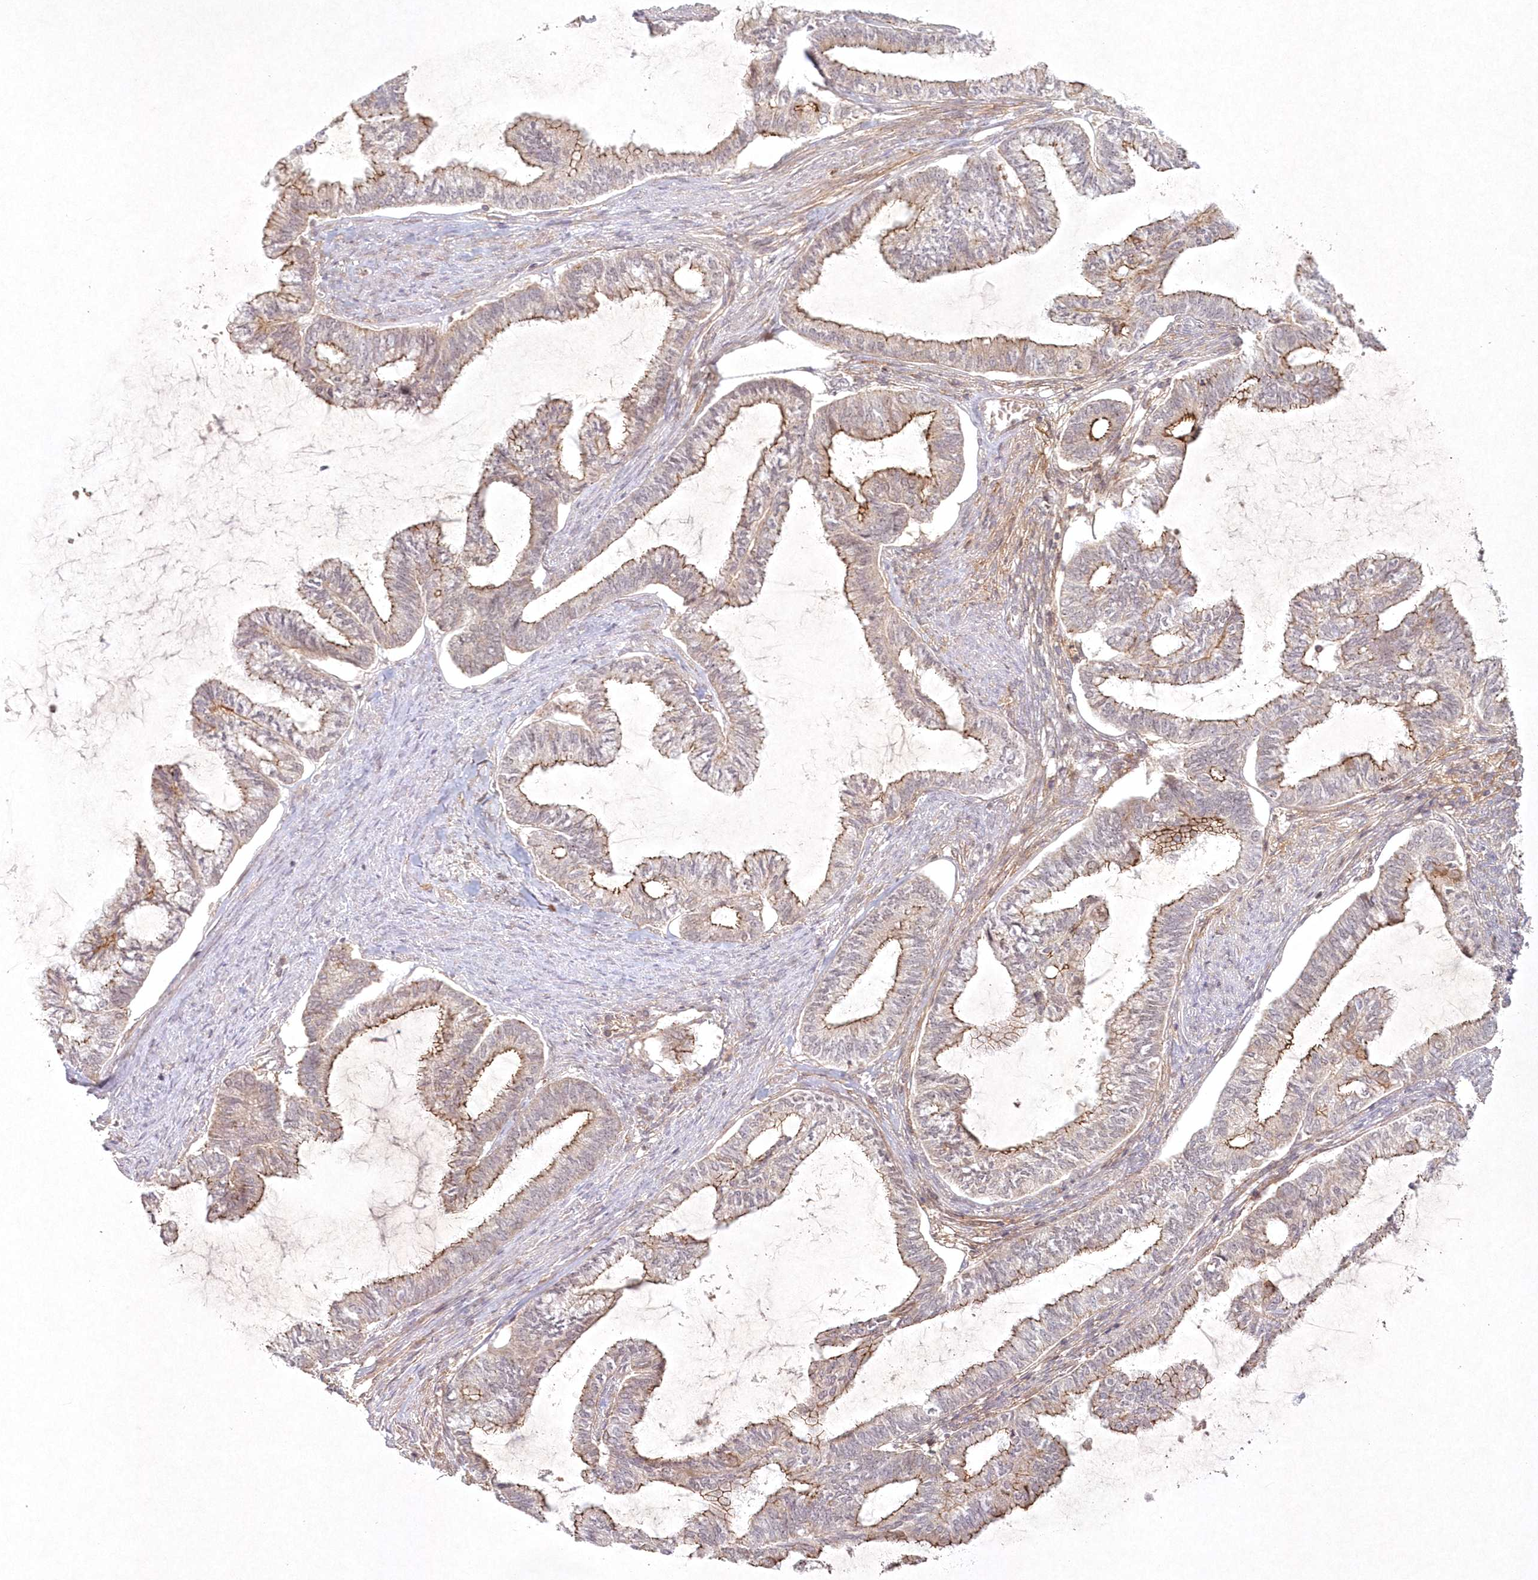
{"staining": {"intensity": "moderate", "quantity": "25%-75%", "location": "cytoplasmic/membranous"}, "tissue": "endometrial cancer", "cell_type": "Tumor cells", "image_type": "cancer", "snomed": [{"axis": "morphology", "description": "Adenocarcinoma, NOS"}, {"axis": "topography", "description": "Endometrium"}], "caption": "Protein expression analysis of human endometrial cancer (adenocarcinoma) reveals moderate cytoplasmic/membranous positivity in about 25%-75% of tumor cells. The staining was performed using DAB to visualize the protein expression in brown, while the nuclei were stained in blue with hematoxylin (Magnification: 20x).", "gene": "TOGARAM2", "patient": {"sex": "female", "age": 86}}